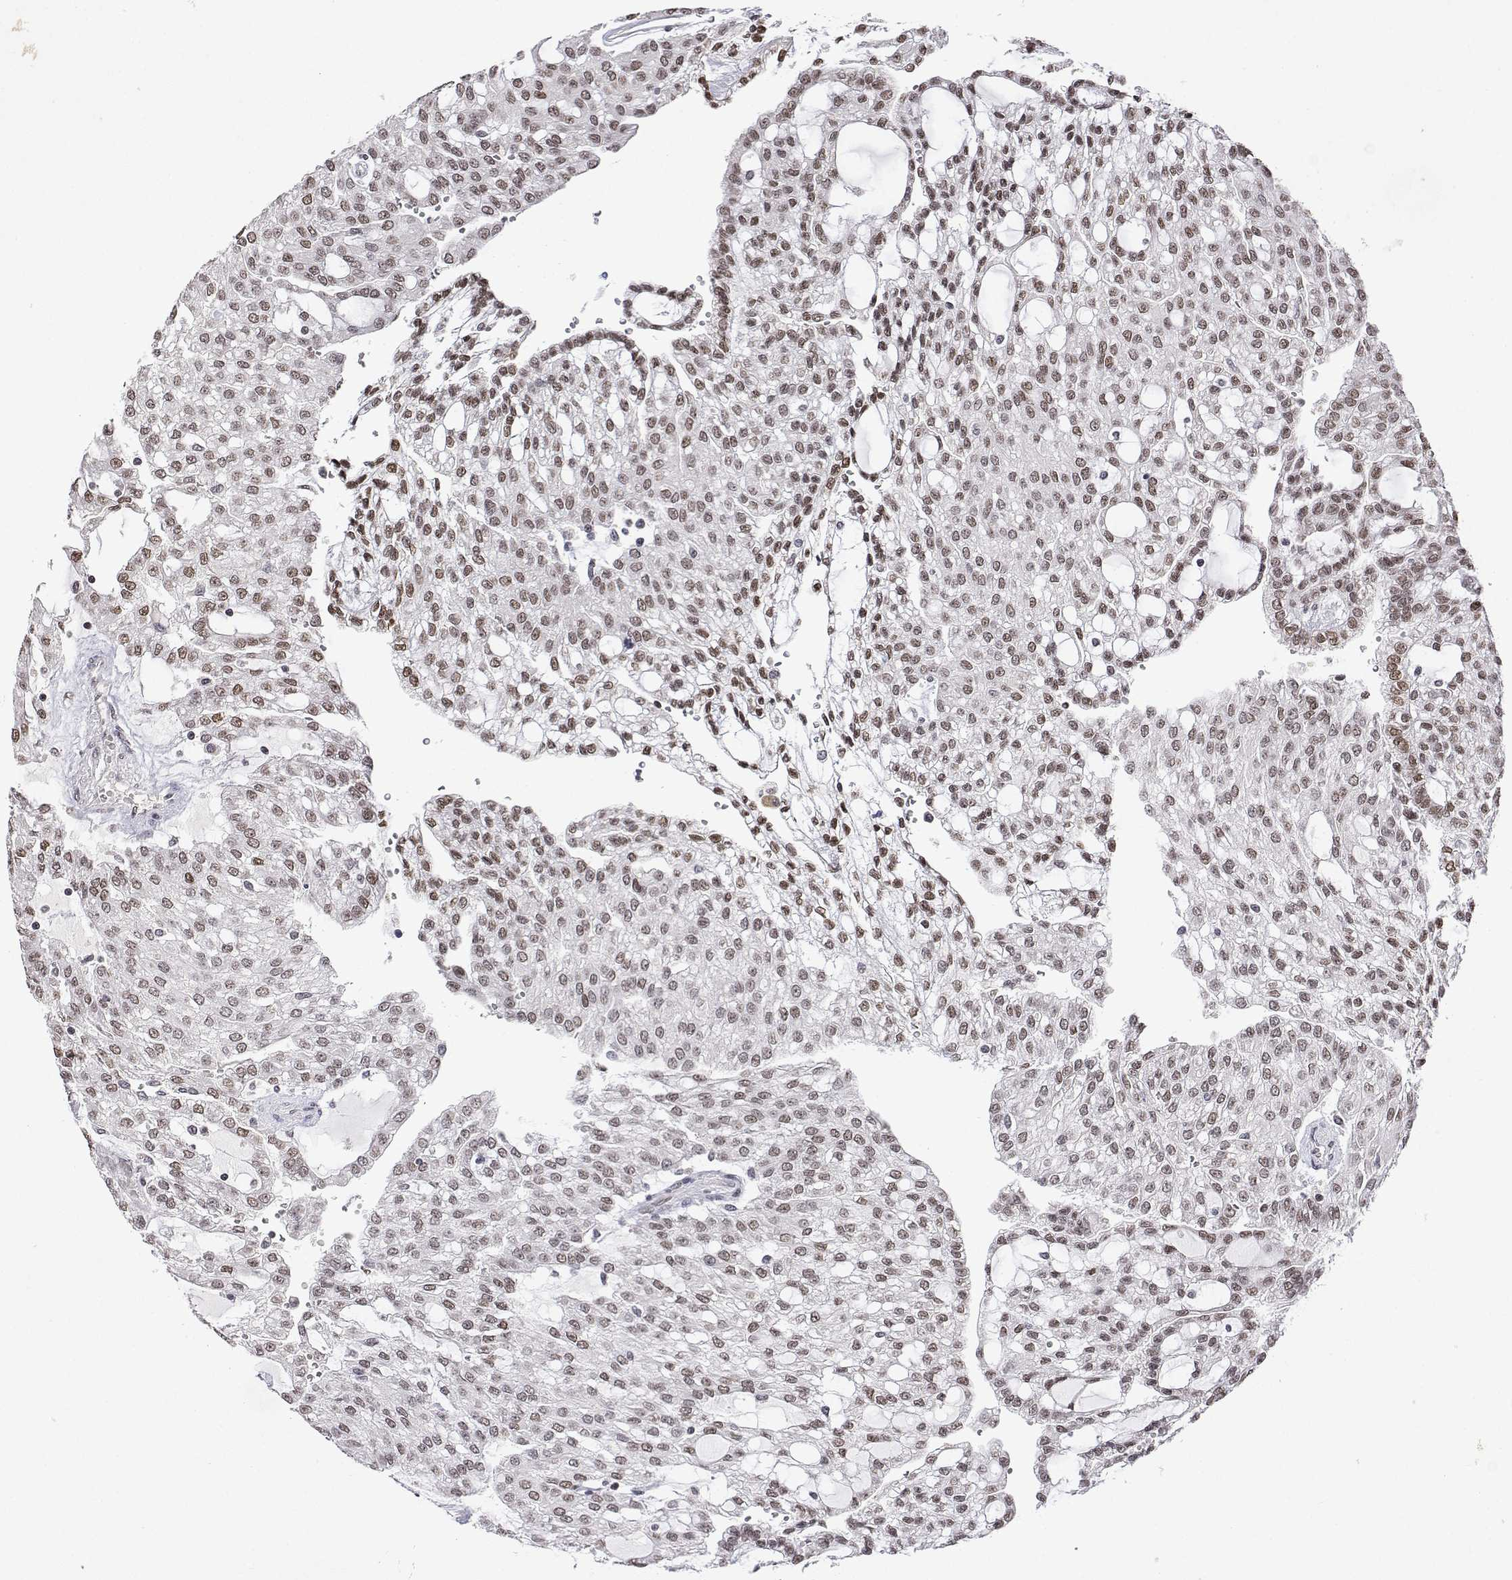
{"staining": {"intensity": "moderate", "quantity": ">75%", "location": "nuclear"}, "tissue": "renal cancer", "cell_type": "Tumor cells", "image_type": "cancer", "snomed": [{"axis": "morphology", "description": "Adenocarcinoma, NOS"}, {"axis": "topography", "description": "Kidney"}], "caption": "A medium amount of moderate nuclear expression is appreciated in approximately >75% of tumor cells in adenocarcinoma (renal) tissue. Ihc stains the protein in brown and the nuclei are stained blue.", "gene": "XPC", "patient": {"sex": "male", "age": 63}}